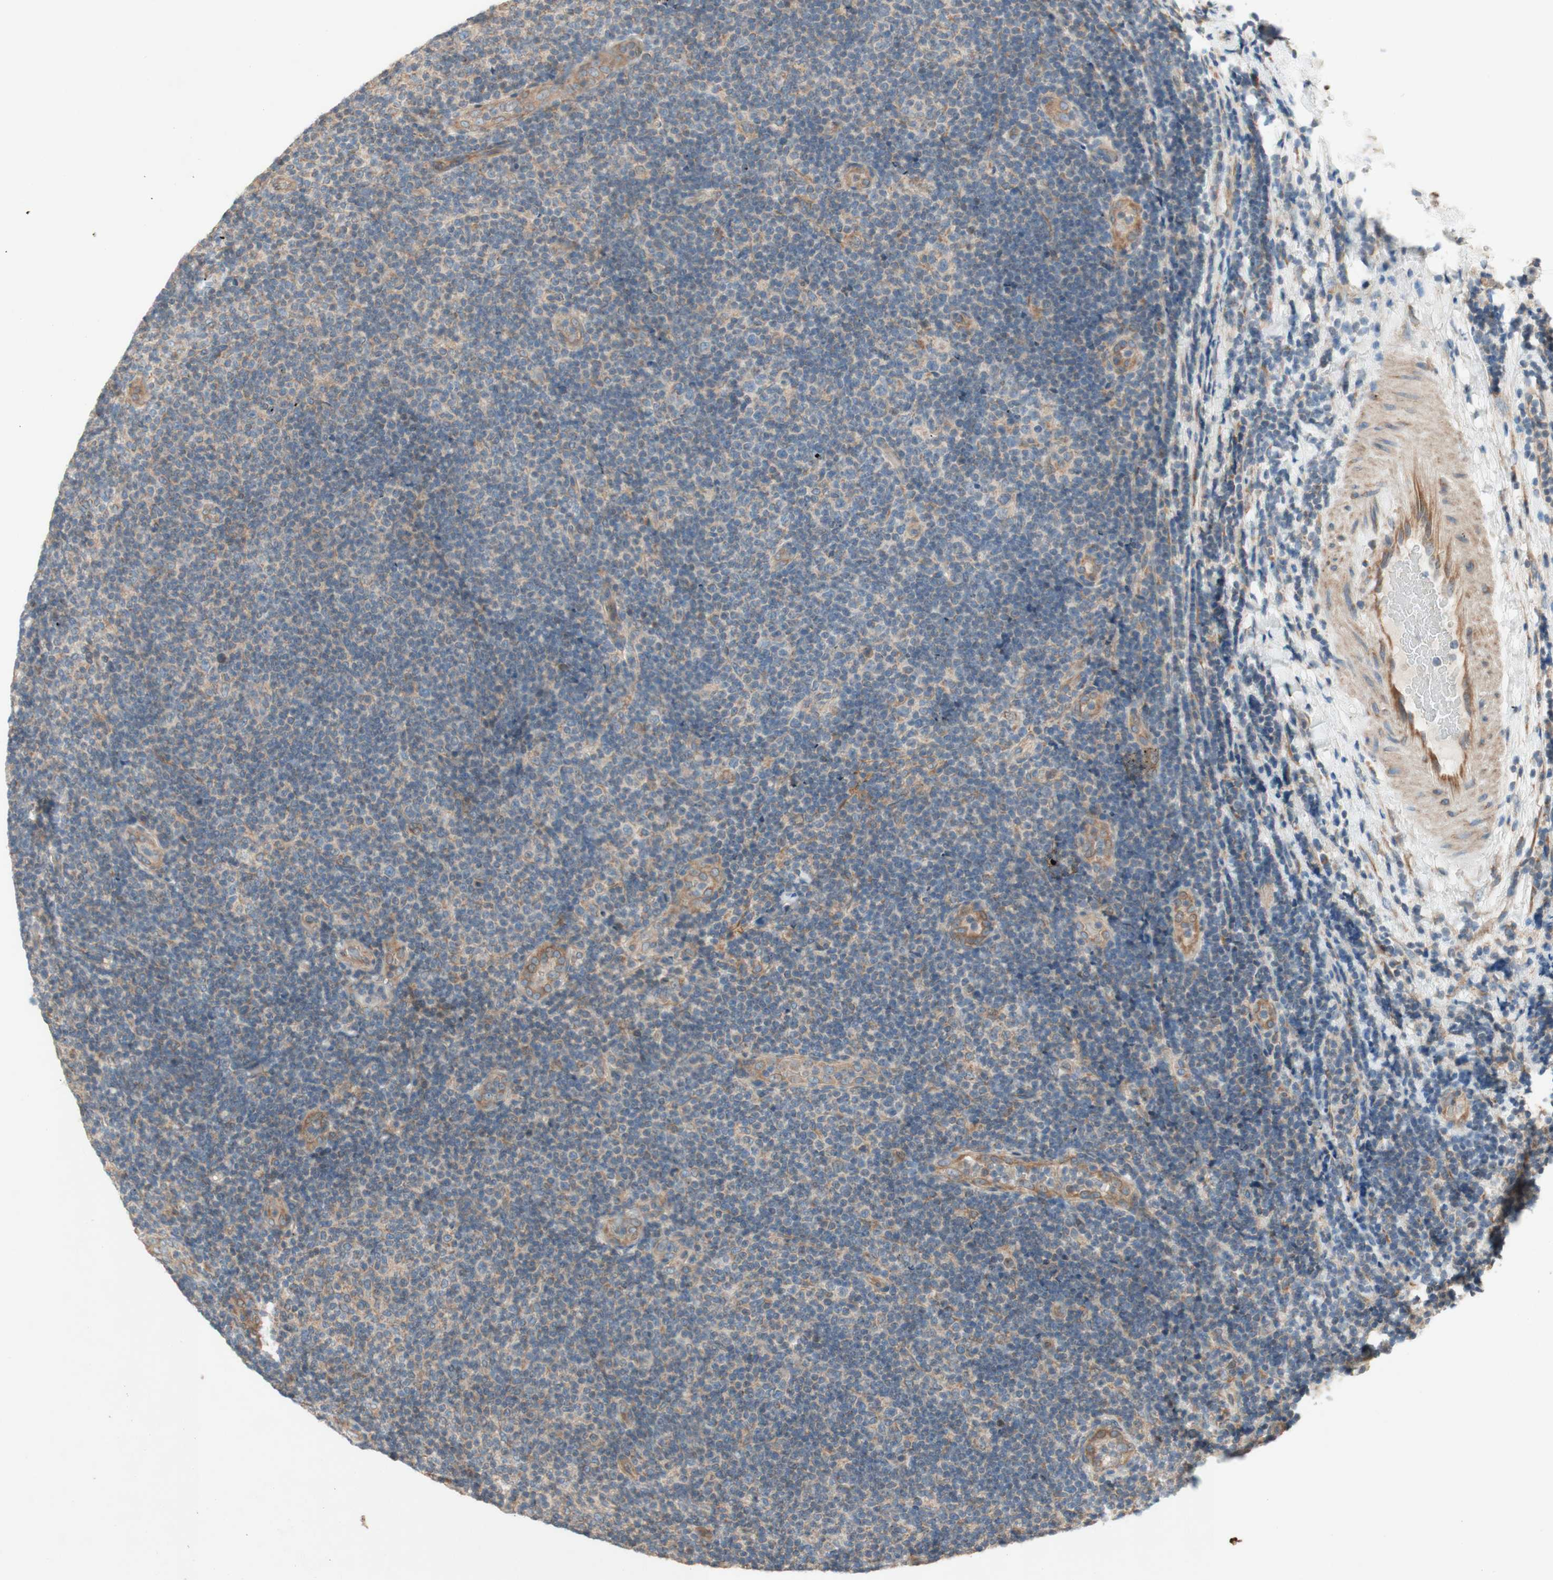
{"staining": {"intensity": "weak", "quantity": "25%-75%", "location": "cytoplasmic/membranous"}, "tissue": "lymphoma", "cell_type": "Tumor cells", "image_type": "cancer", "snomed": [{"axis": "morphology", "description": "Malignant lymphoma, non-Hodgkin's type, Low grade"}, {"axis": "topography", "description": "Lymph node"}], "caption": "Tumor cells show weak cytoplasmic/membranous expression in about 25%-75% of cells in lymphoma. (IHC, brightfield microscopy, high magnification).", "gene": "SOCS2", "patient": {"sex": "male", "age": 83}}